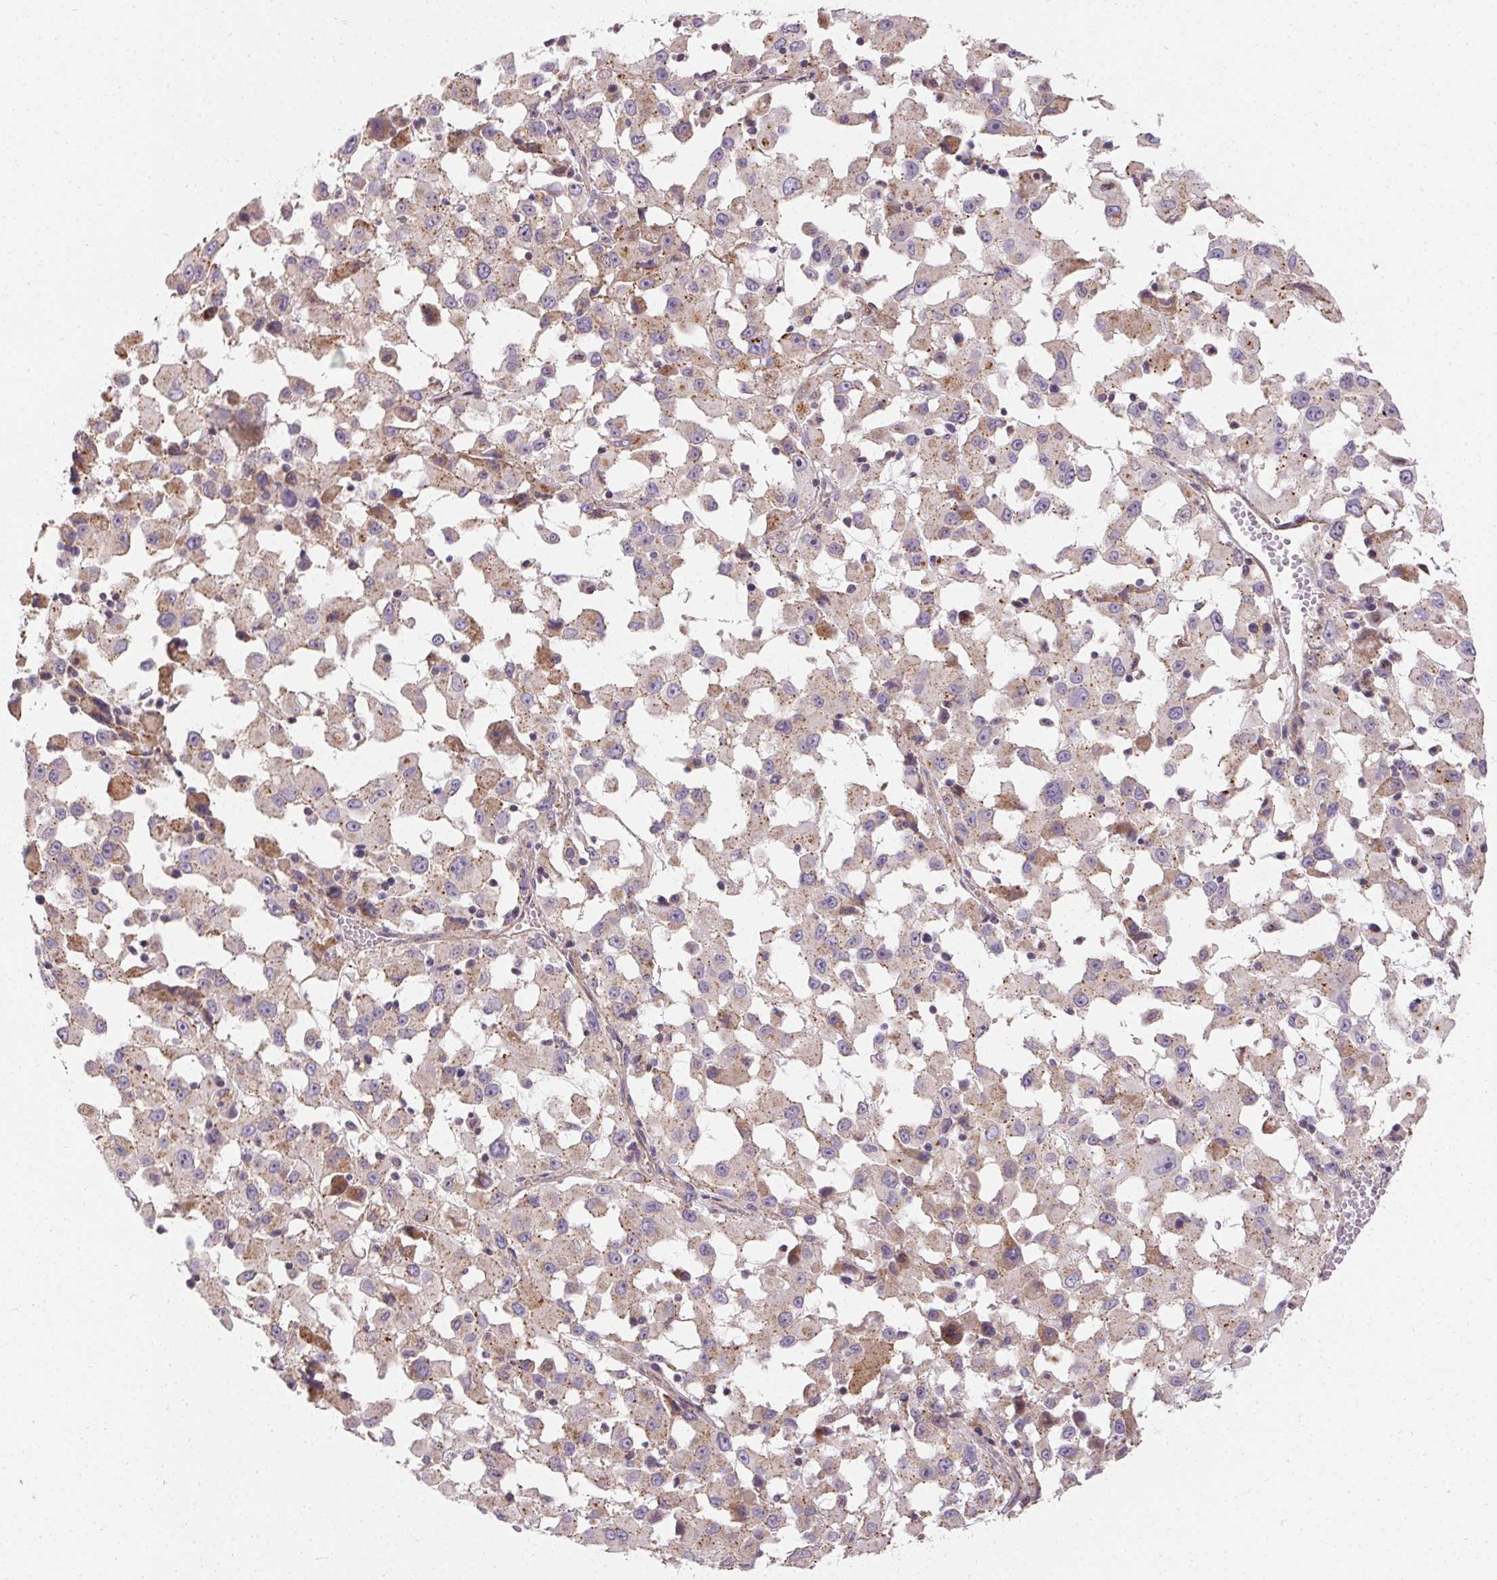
{"staining": {"intensity": "weak", "quantity": "<25%", "location": "cytoplasmic/membranous"}, "tissue": "melanoma", "cell_type": "Tumor cells", "image_type": "cancer", "snomed": [{"axis": "morphology", "description": "Malignant melanoma, Metastatic site"}, {"axis": "topography", "description": "Soft tissue"}], "caption": "Immunohistochemistry histopathology image of neoplastic tissue: malignant melanoma (metastatic site) stained with DAB (3,3'-diaminobenzidine) reveals no significant protein expression in tumor cells.", "gene": "APLP1", "patient": {"sex": "male", "age": 50}}